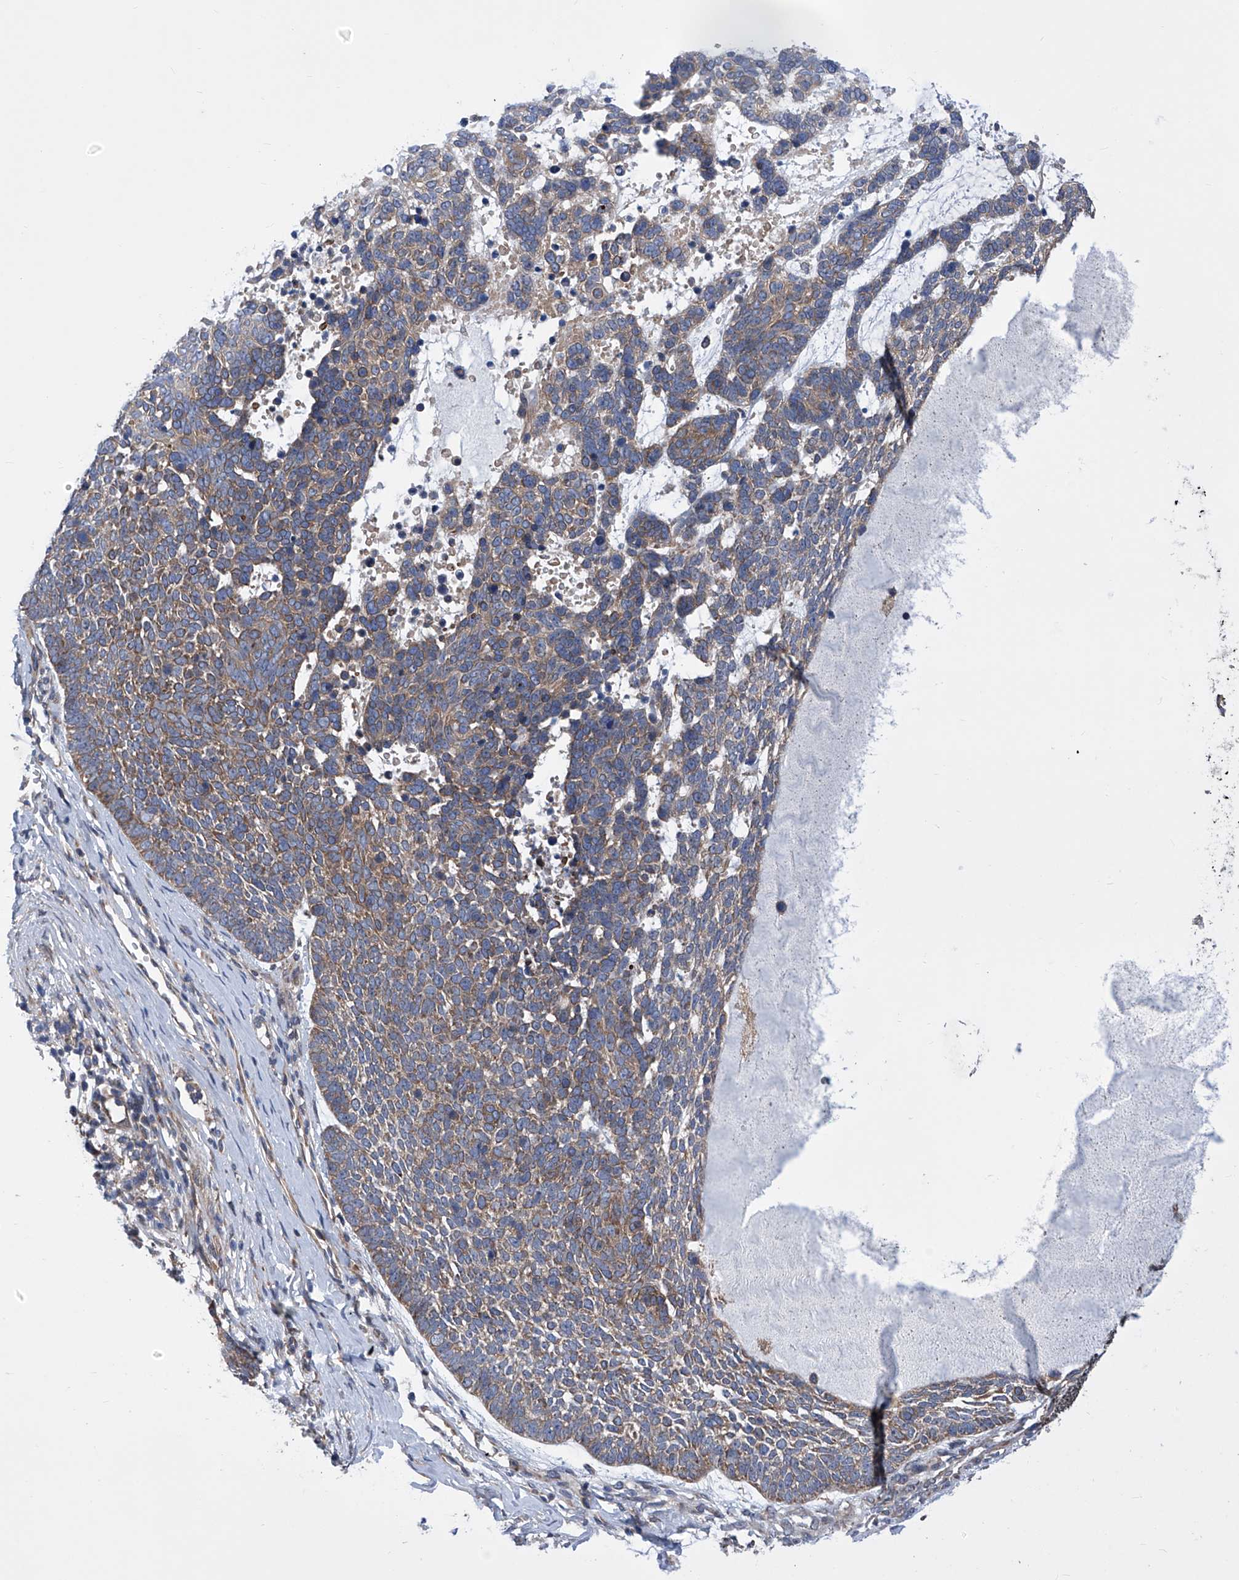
{"staining": {"intensity": "moderate", "quantity": "25%-75%", "location": "cytoplasmic/membranous"}, "tissue": "skin cancer", "cell_type": "Tumor cells", "image_type": "cancer", "snomed": [{"axis": "morphology", "description": "Basal cell carcinoma"}, {"axis": "topography", "description": "Skin"}], "caption": "Tumor cells demonstrate medium levels of moderate cytoplasmic/membranous staining in about 25%-75% of cells in basal cell carcinoma (skin).", "gene": "KTI12", "patient": {"sex": "female", "age": 81}}